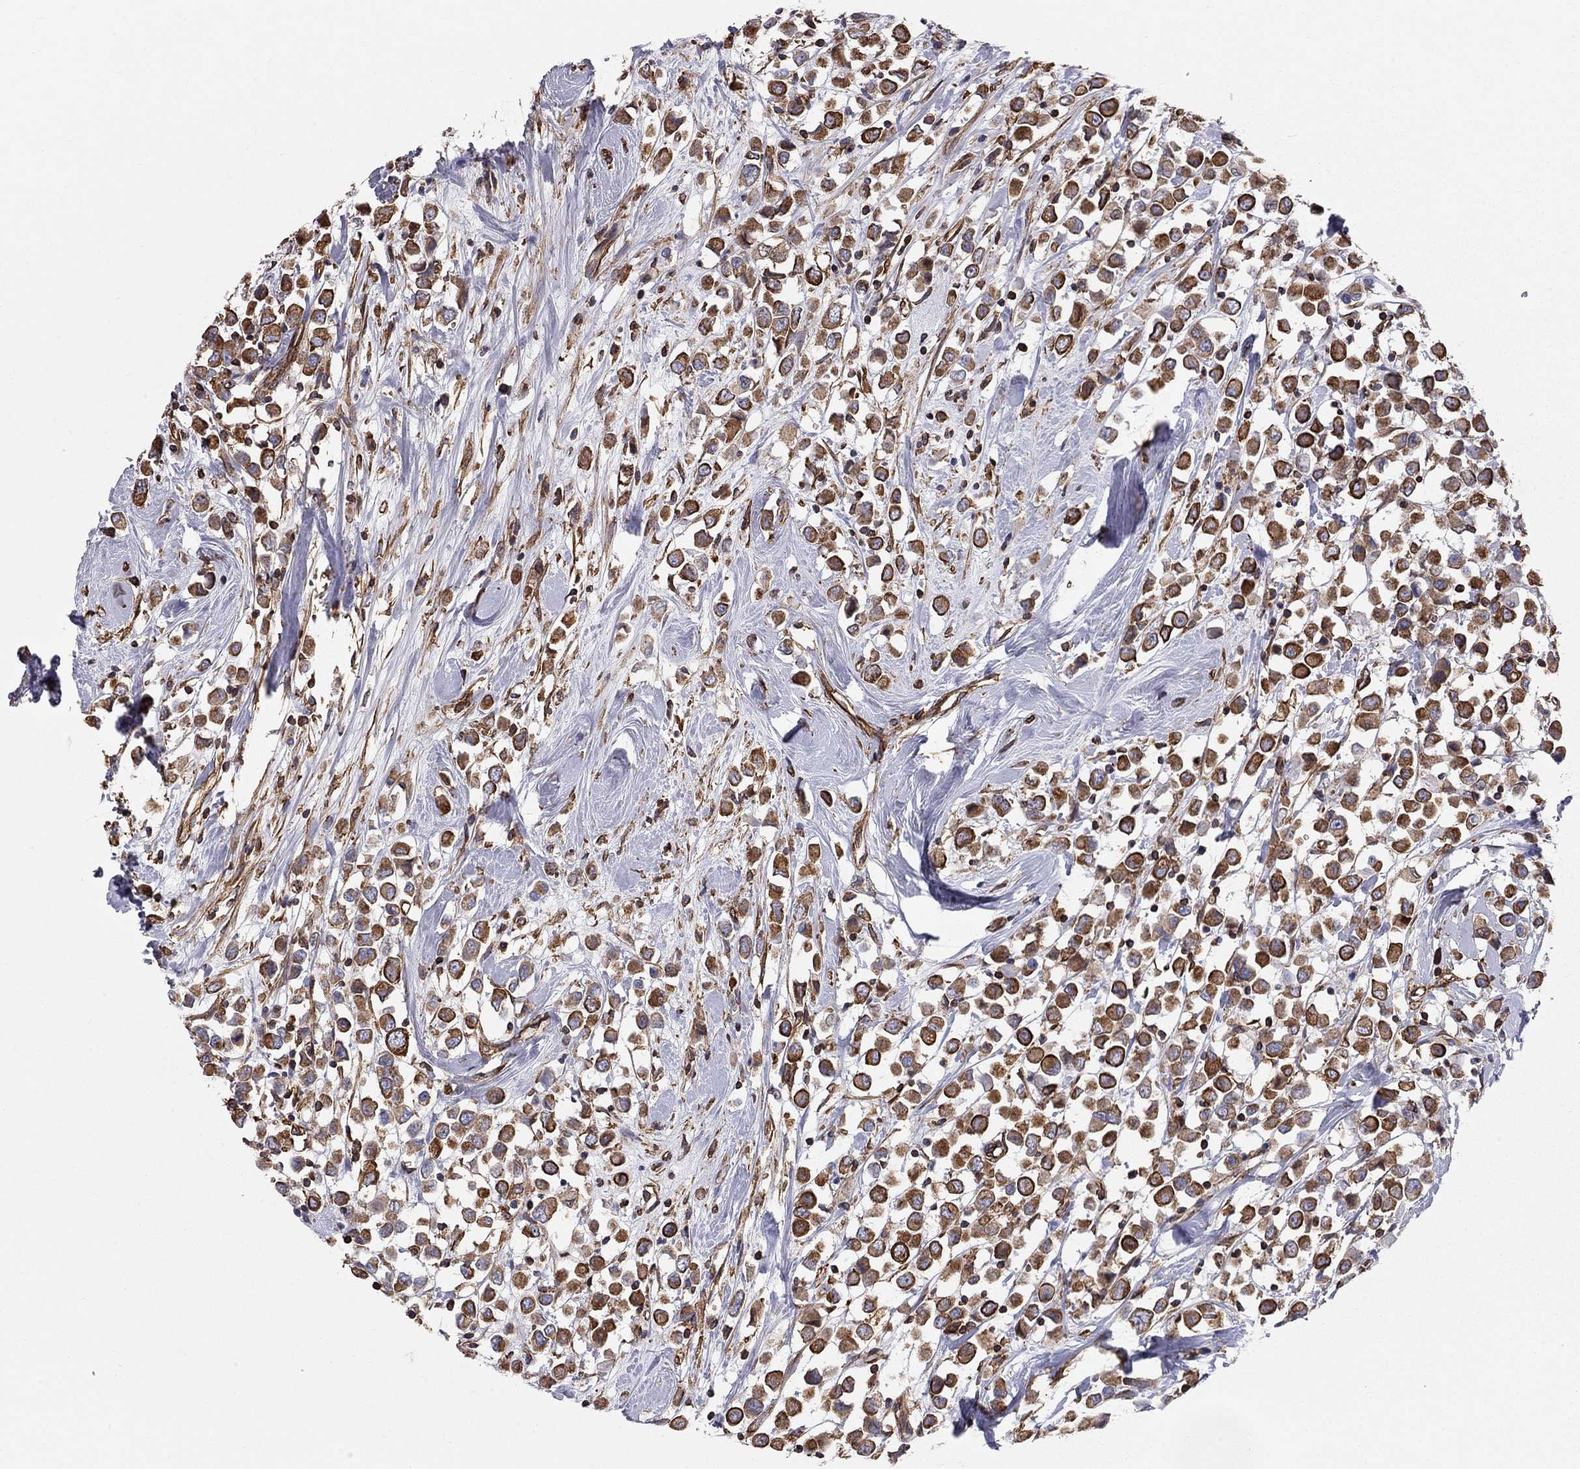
{"staining": {"intensity": "strong", "quantity": ">75%", "location": "cytoplasmic/membranous"}, "tissue": "breast cancer", "cell_type": "Tumor cells", "image_type": "cancer", "snomed": [{"axis": "morphology", "description": "Duct carcinoma"}, {"axis": "topography", "description": "Breast"}], "caption": "Tumor cells display strong cytoplasmic/membranous expression in about >75% of cells in intraductal carcinoma (breast).", "gene": "BICDL2", "patient": {"sex": "female", "age": 61}}